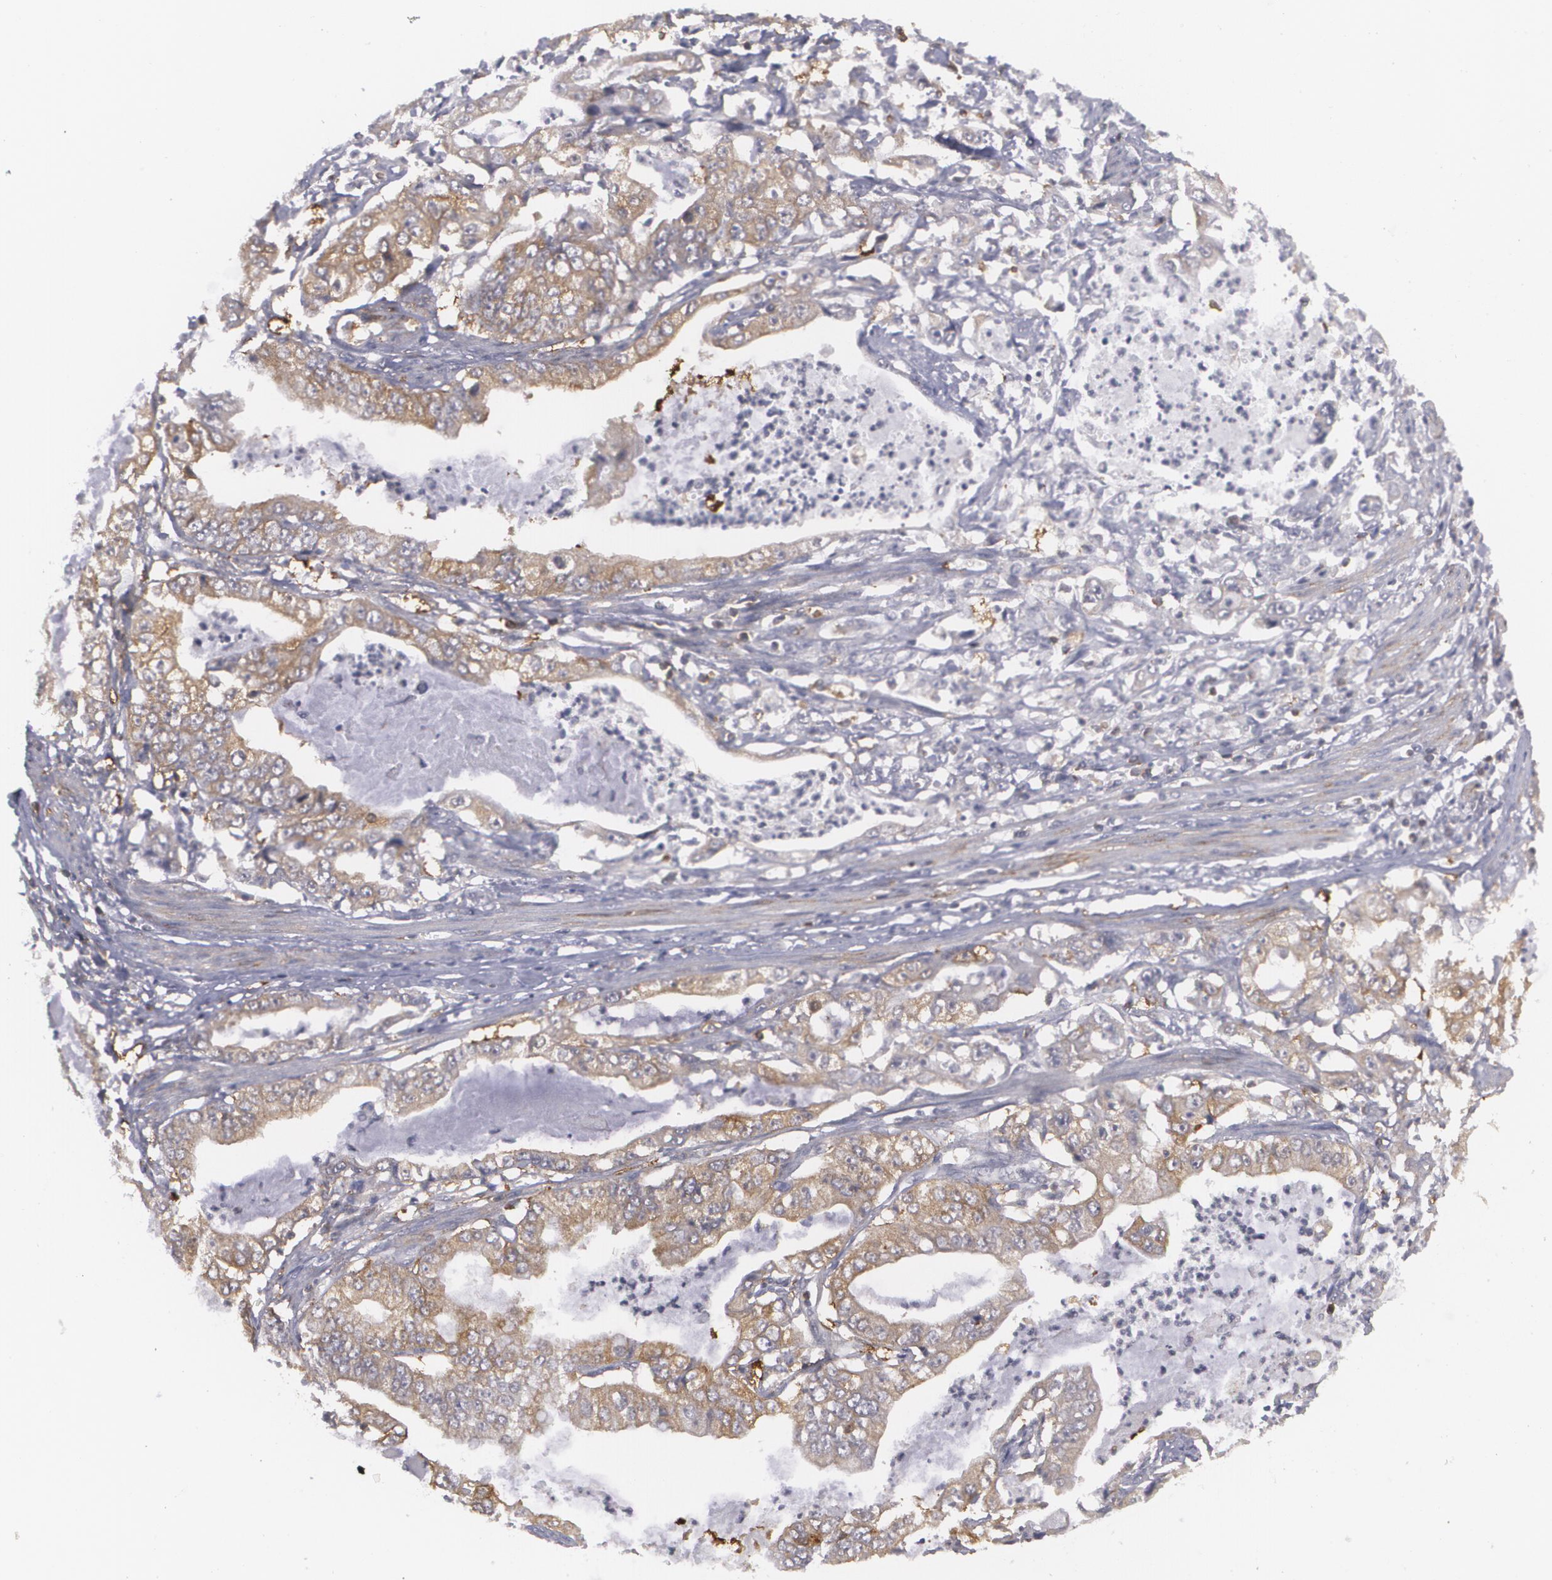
{"staining": {"intensity": "weak", "quantity": ">75%", "location": "cytoplasmic/membranous"}, "tissue": "stomach cancer", "cell_type": "Tumor cells", "image_type": "cancer", "snomed": [{"axis": "morphology", "description": "Adenocarcinoma, NOS"}, {"axis": "topography", "description": "Pancreas"}, {"axis": "topography", "description": "Stomach, upper"}], "caption": "There is low levels of weak cytoplasmic/membranous staining in tumor cells of adenocarcinoma (stomach), as demonstrated by immunohistochemical staining (brown color).", "gene": "BIN1", "patient": {"sex": "male", "age": 77}}